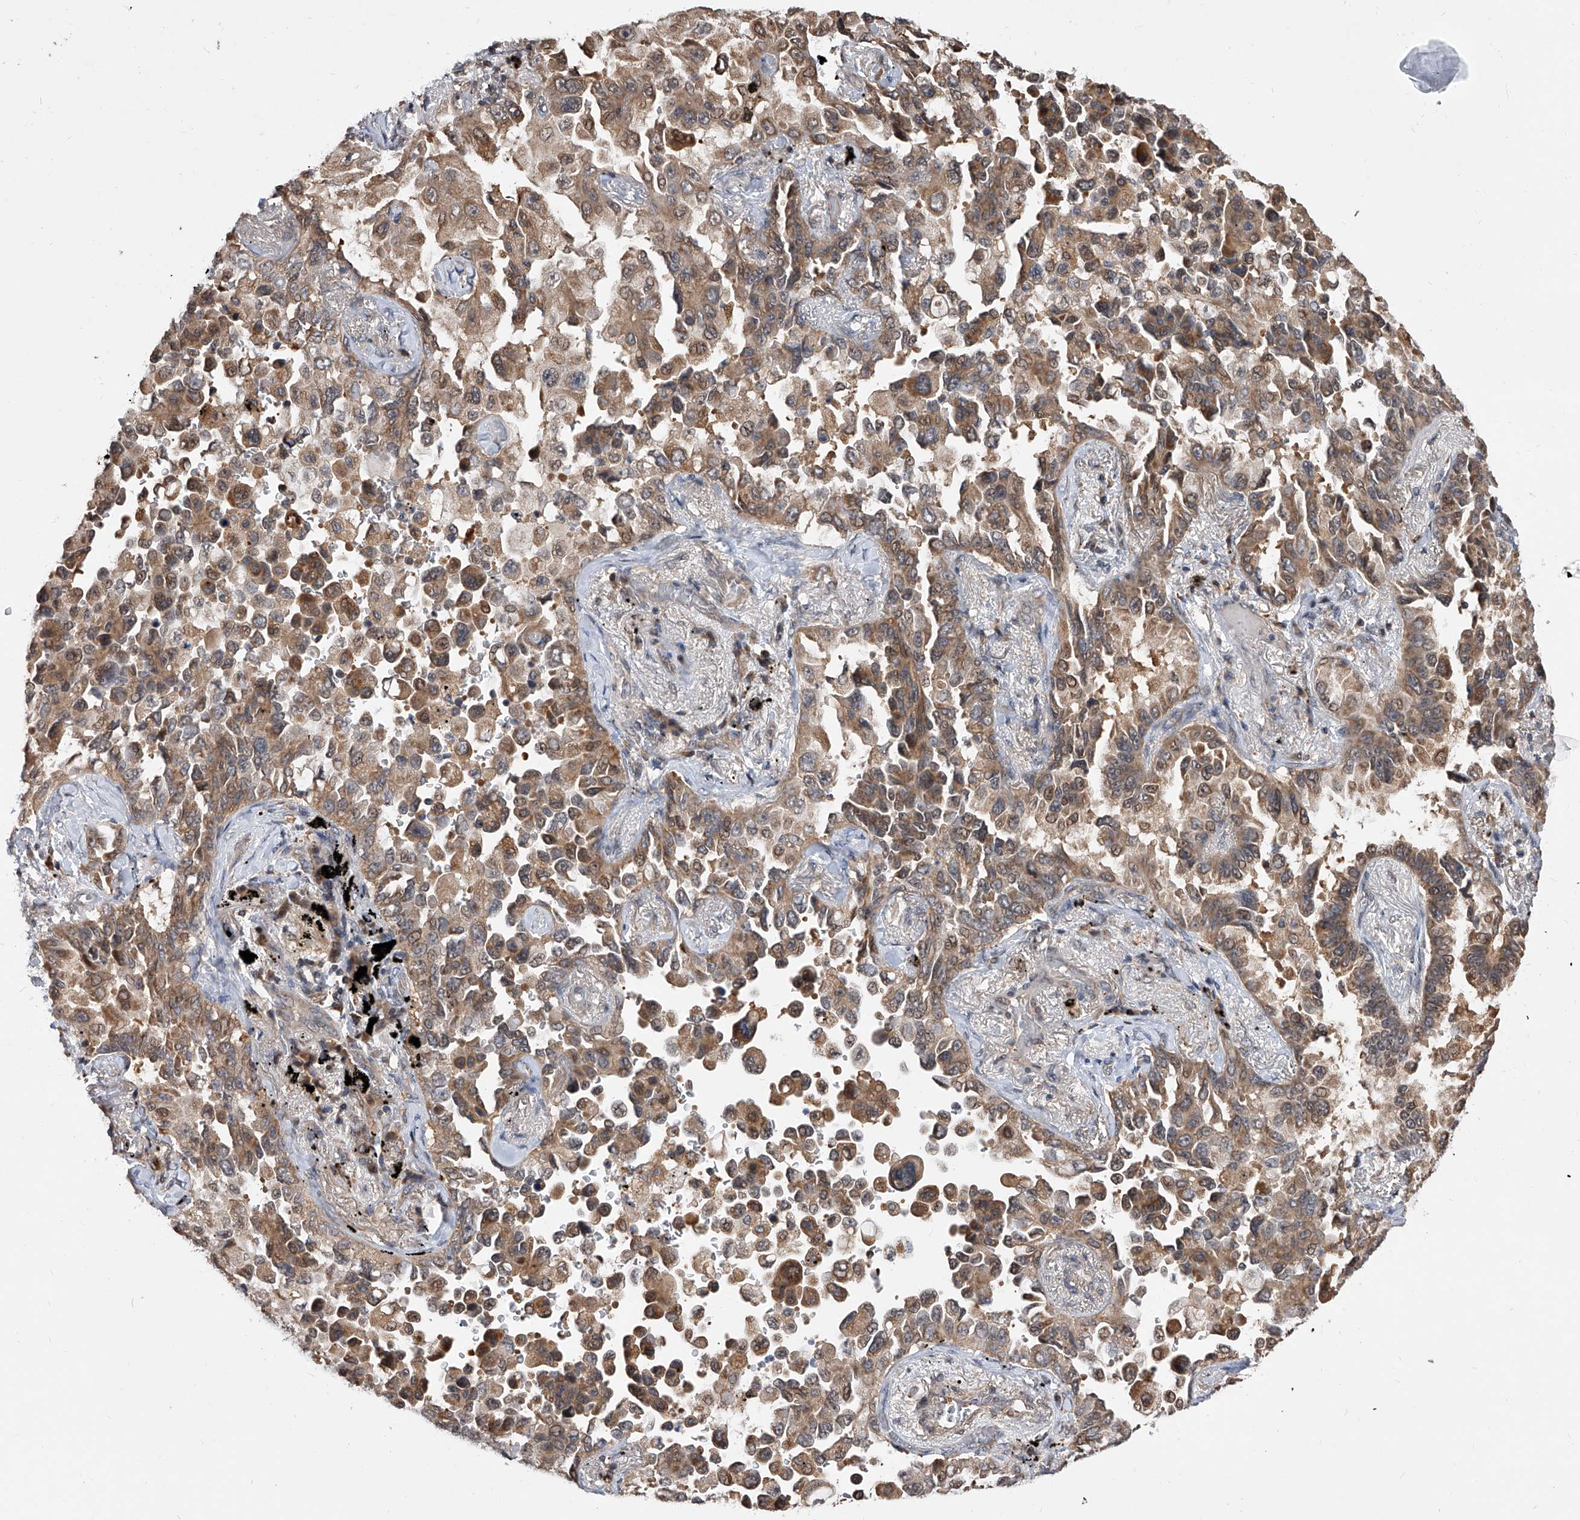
{"staining": {"intensity": "moderate", "quantity": ">75%", "location": "cytoplasmic/membranous"}, "tissue": "lung cancer", "cell_type": "Tumor cells", "image_type": "cancer", "snomed": [{"axis": "morphology", "description": "Adenocarcinoma, NOS"}, {"axis": "topography", "description": "Lung"}], "caption": "Moderate cytoplasmic/membranous staining is identified in about >75% of tumor cells in adenocarcinoma (lung). (DAB IHC with brightfield microscopy, high magnification).", "gene": "GMDS", "patient": {"sex": "female", "age": 67}}